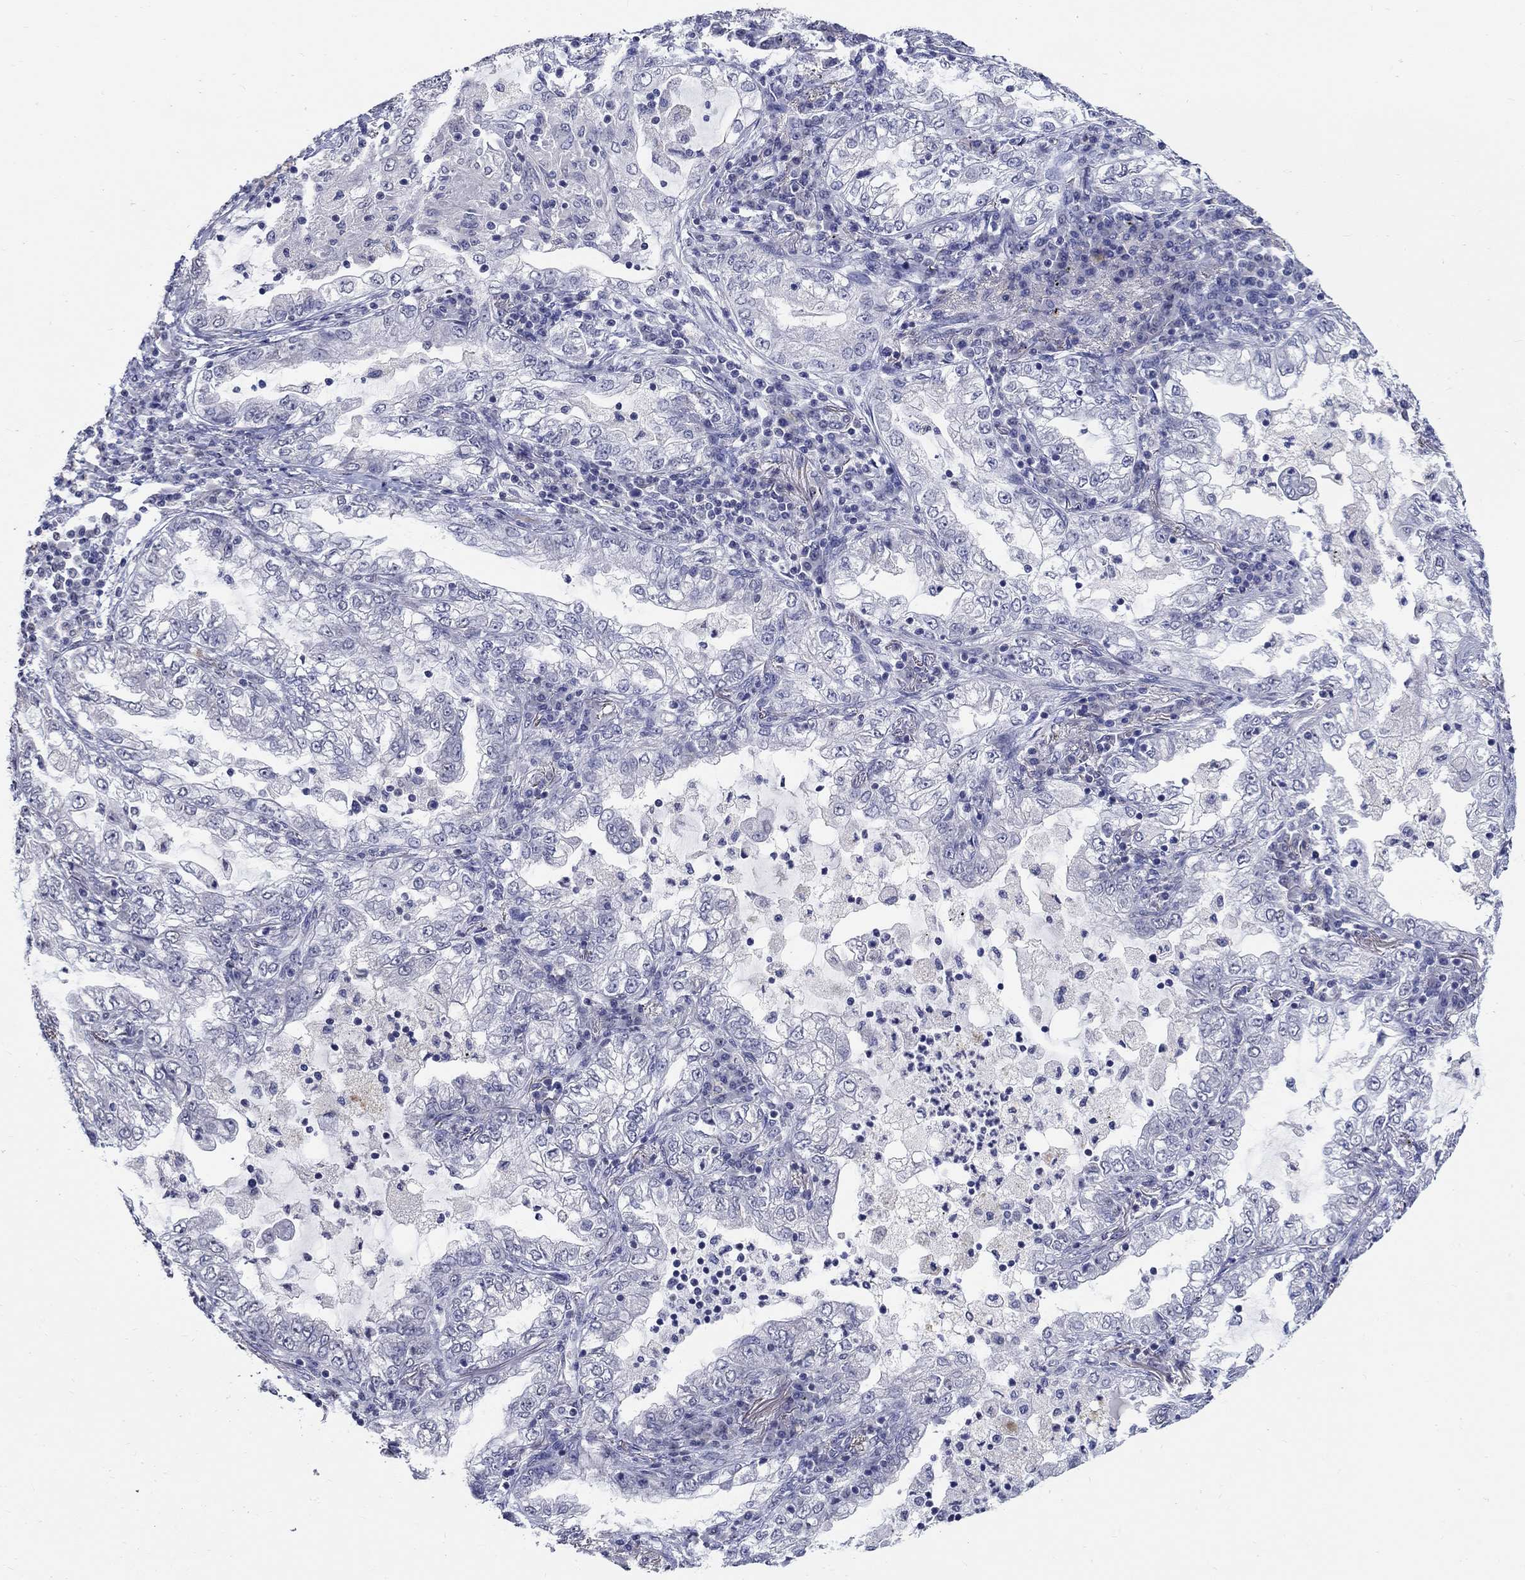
{"staining": {"intensity": "negative", "quantity": "none", "location": "none"}, "tissue": "lung cancer", "cell_type": "Tumor cells", "image_type": "cancer", "snomed": [{"axis": "morphology", "description": "Adenocarcinoma, NOS"}, {"axis": "topography", "description": "Lung"}], "caption": "This is an immunohistochemistry (IHC) histopathology image of human adenocarcinoma (lung). There is no staining in tumor cells.", "gene": "PDE1B", "patient": {"sex": "female", "age": 73}}